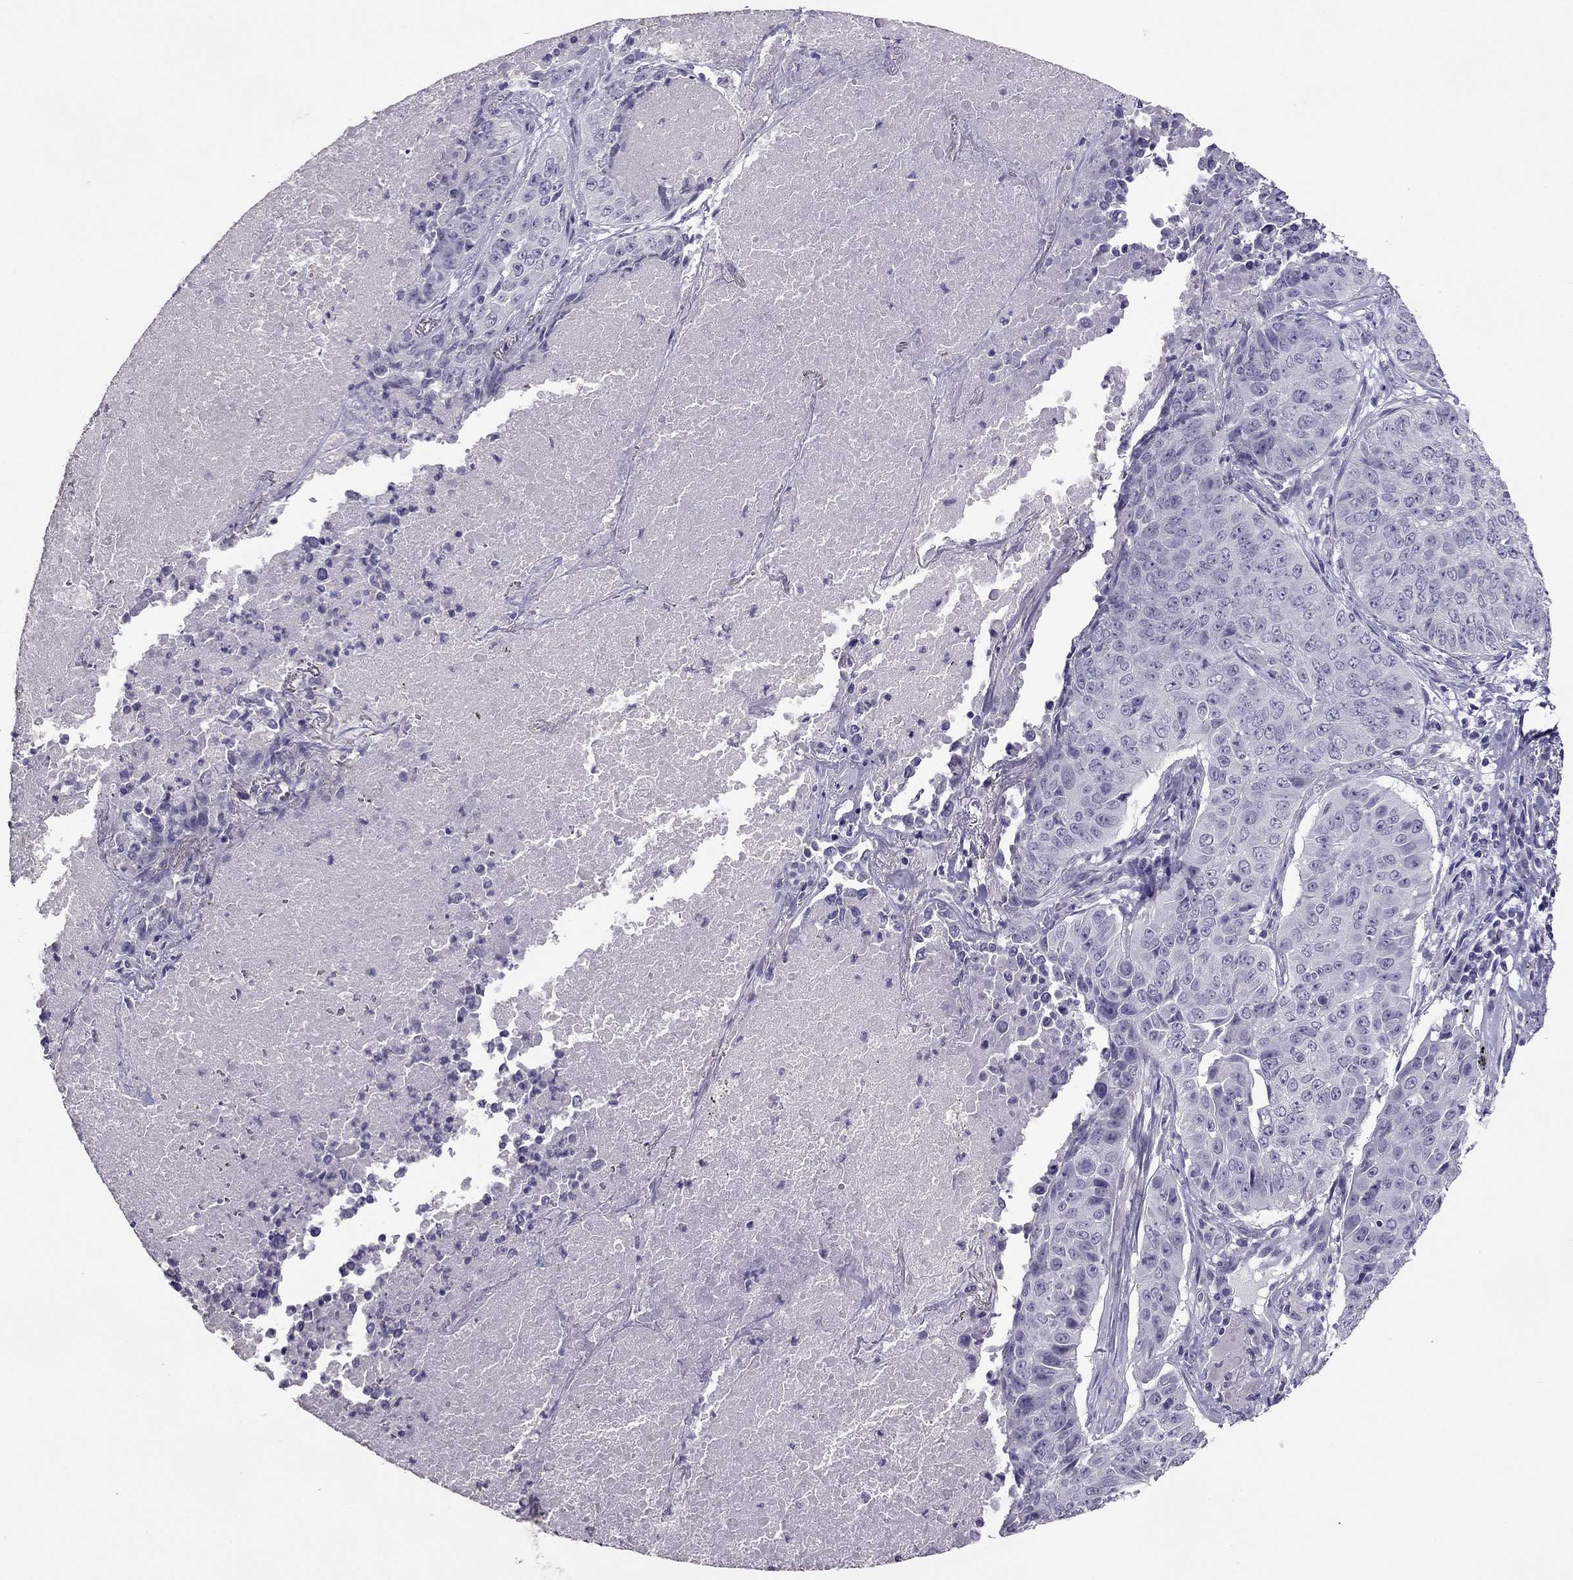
{"staining": {"intensity": "negative", "quantity": "none", "location": "none"}, "tissue": "lung cancer", "cell_type": "Tumor cells", "image_type": "cancer", "snomed": [{"axis": "morphology", "description": "Normal tissue, NOS"}, {"axis": "morphology", "description": "Squamous cell carcinoma, NOS"}, {"axis": "topography", "description": "Bronchus"}, {"axis": "topography", "description": "Lung"}], "caption": "Immunohistochemistry (IHC) histopathology image of lung cancer (squamous cell carcinoma) stained for a protein (brown), which exhibits no staining in tumor cells. (Immunohistochemistry, brightfield microscopy, high magnification).", "gene": "RHO", "patient": {"sex": "male", "age": 64}}